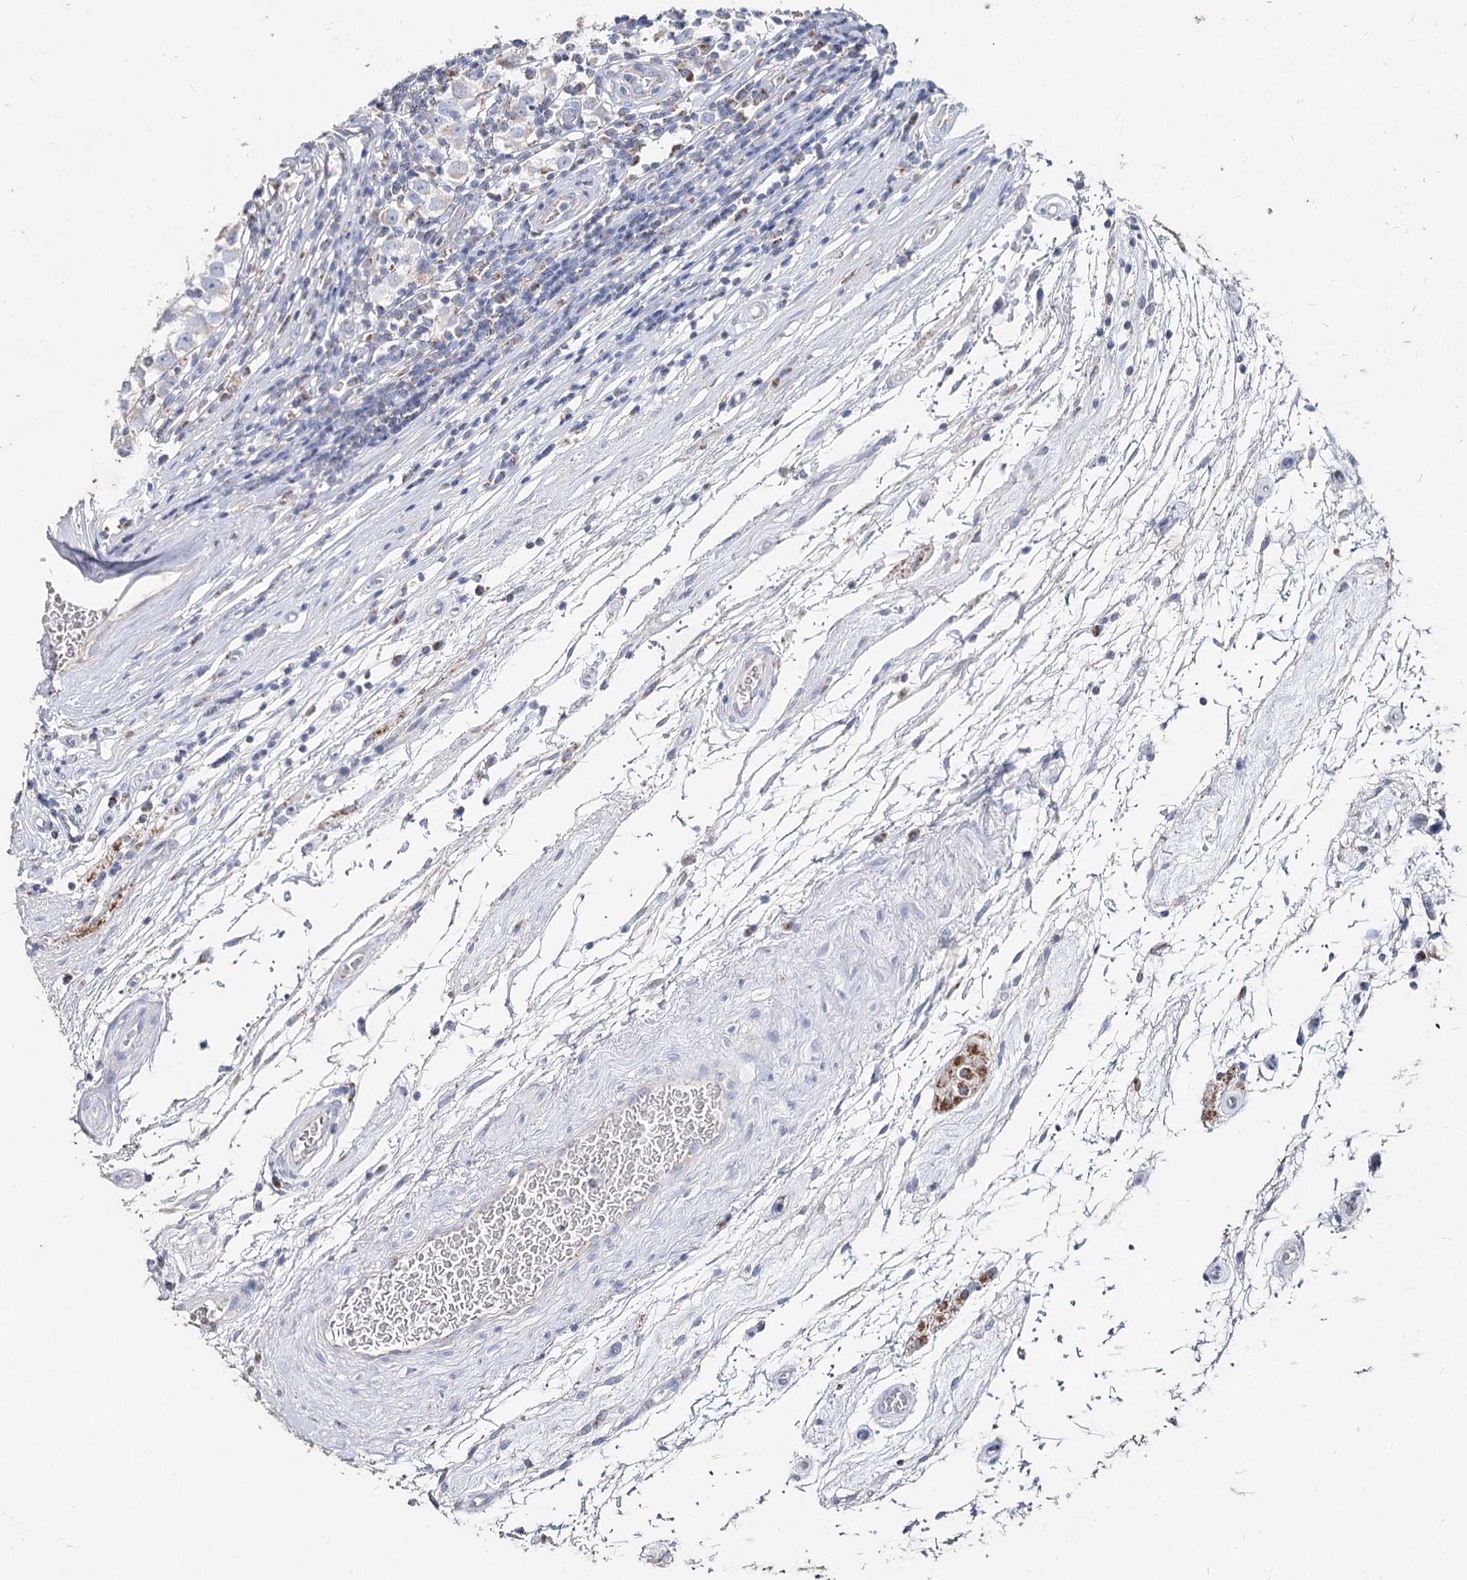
{"staining": {"intensity": "negative", "quantity": "none", "location": "none"}, "tissue": "testis cancer", "cell_type": "Tumor cells", "image_type": "cancer", "snomed": [{"axis": "morphology", "description": "Seminoma, NOS"}, {"axis": "topography", "description": "Testis"}], "caption": "DAB (3,3'-diaminobenzidine) immunohistochemical staining of seminoma (testis) demonstrates no significant expression in tumor cells. The staining was performed using DAB (3,3'-diaminobenzidine) to visualize the protein expression in brown, while the nuclei were stained in blue with hematoxylin (Magnification: 20x).", "gene": "MCCC2", "patient": {"sex": "male", "age": 65}}